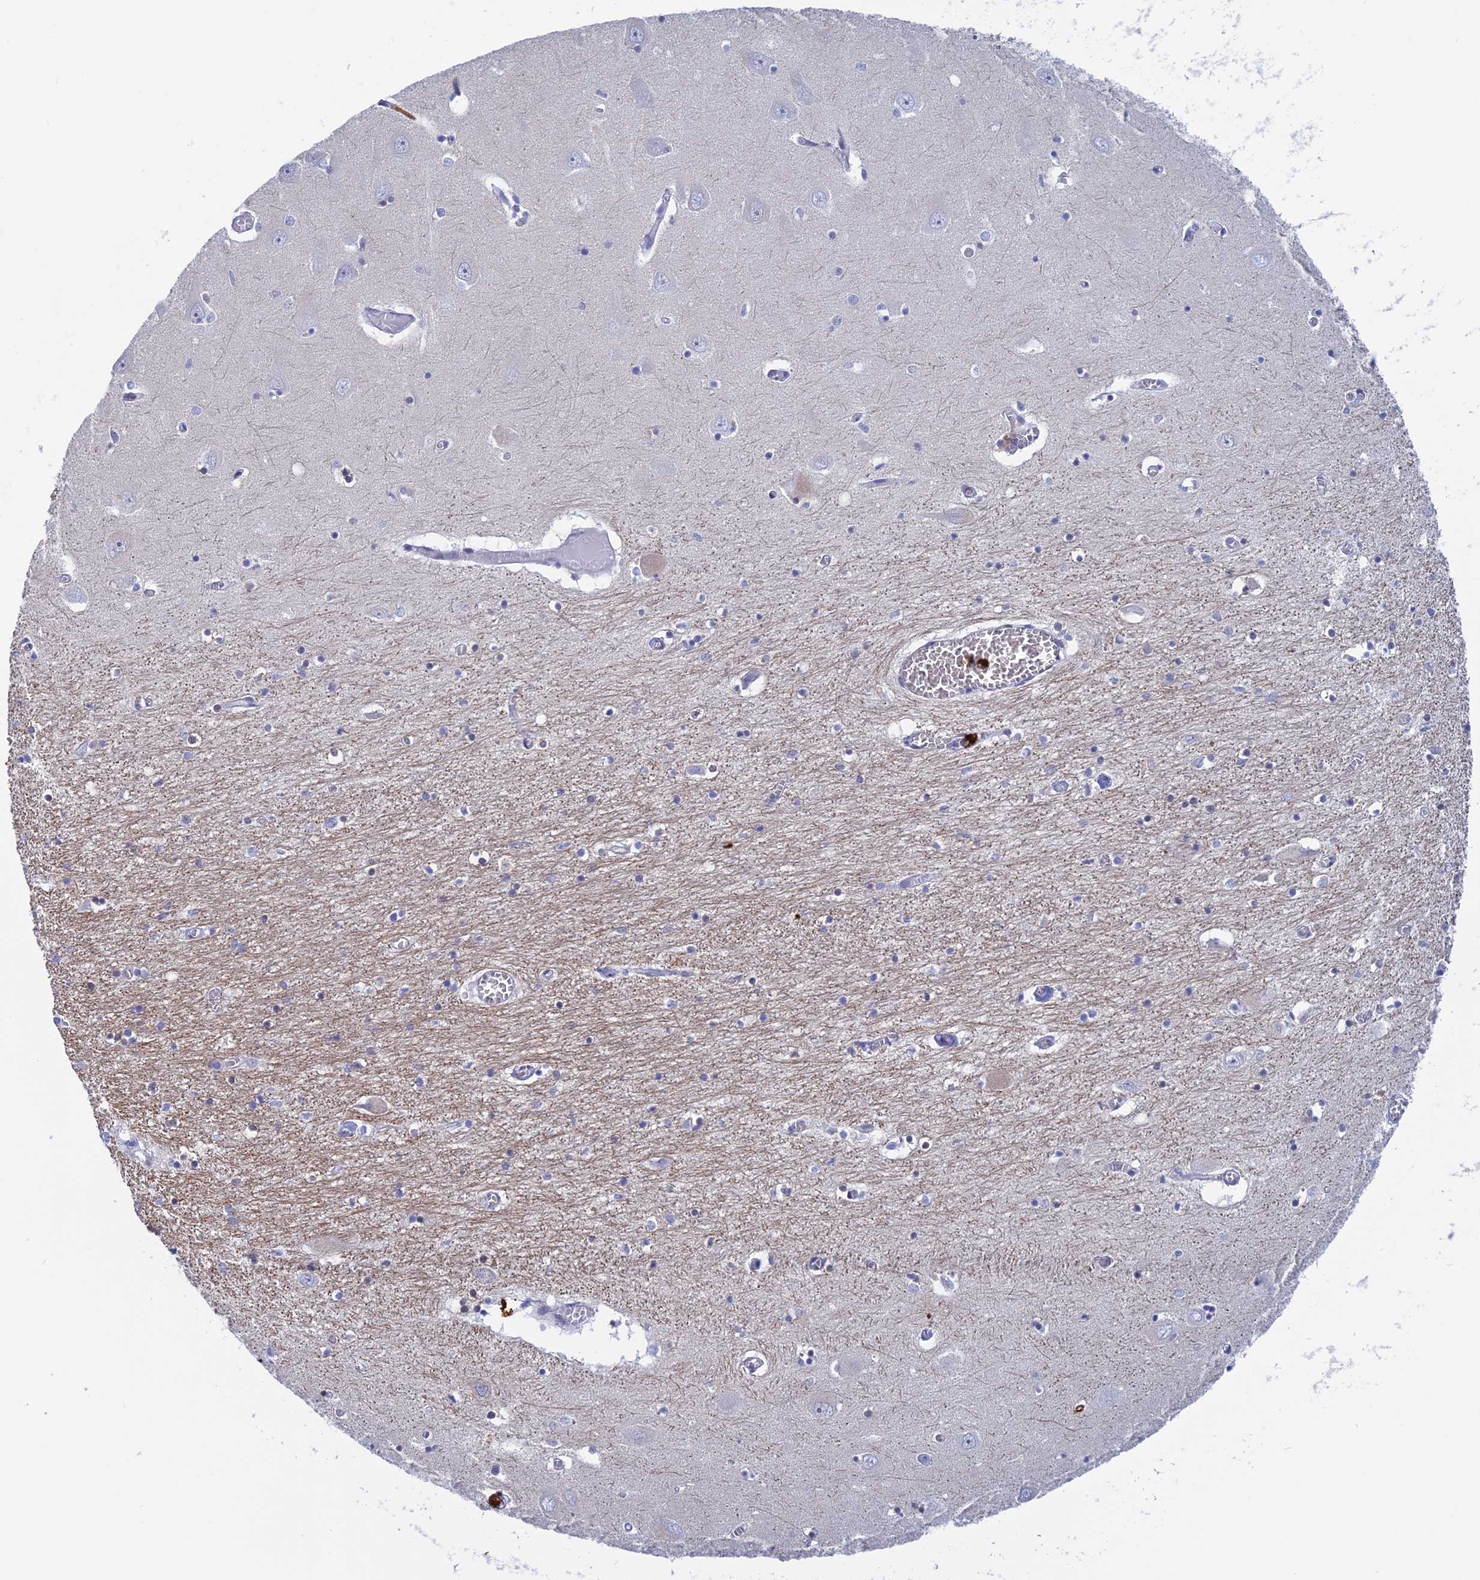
{"staining": {"intensity": "negative", "quantity": "none", "location": "none"}, "tissue": "hippocampus", "cell_type": "Glial cells", "image_type": "normal", "snomed": [{"axis": "morphology", "description": "Normal tissue, NOS"}, {"axis": "topography", "description": "Hippocampus"}], "caption": "Glial cells show no significant positivity in benign hippocampus. (DAB immunohistochemistry (IHC), high magnification).", "gene": "SLC26A1", "patient": {"sex": "male", "age": 70}}